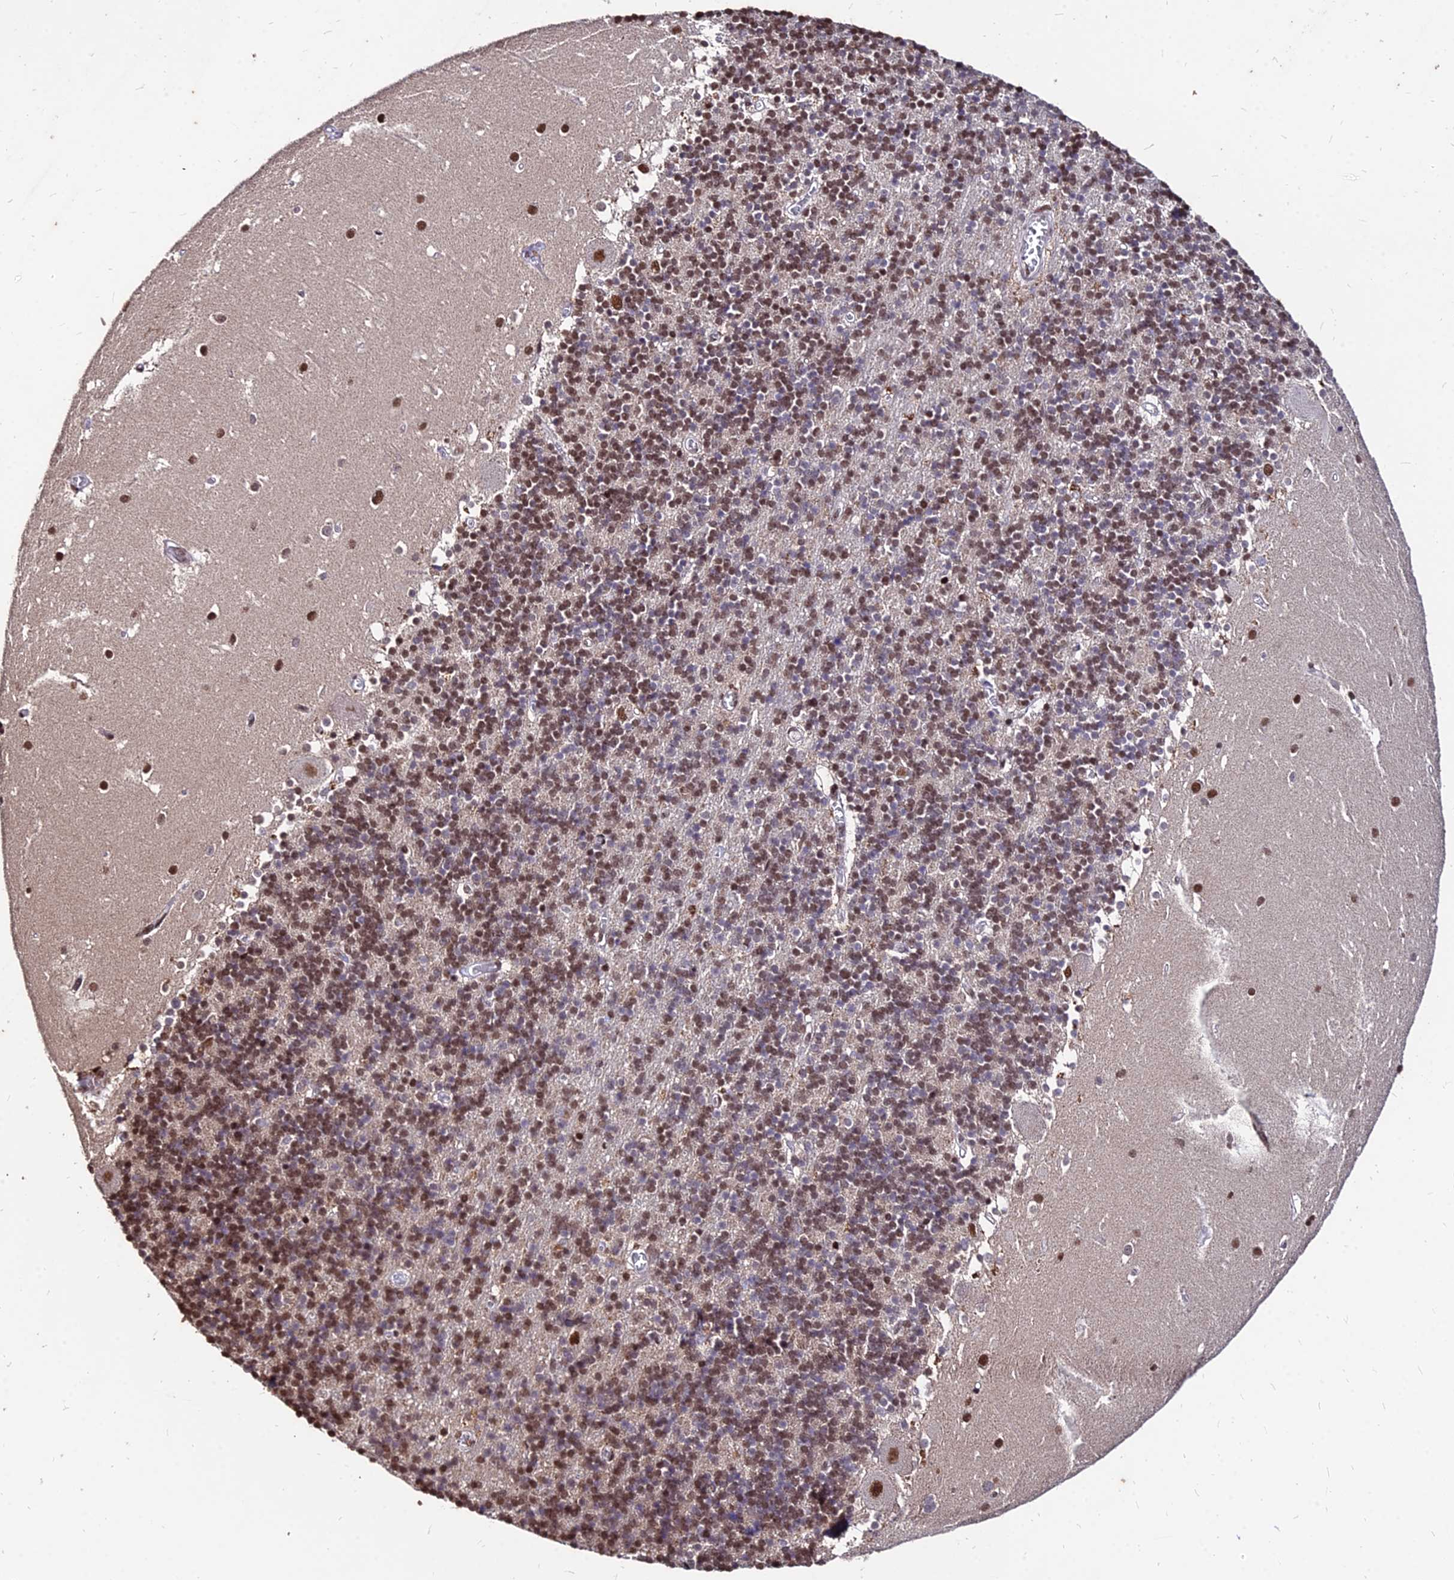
{"staining": {"intensity": "moderate", "quantity": "25%-75%", "location": "nuclear"}, "tissue": "cerebellum", "cell_type": "Cells in granular layer", "image_type": "normal", "snomed": [{"axis": "morphology", "description": "Normal tissue, NOS"}, {"axis": "topography", "description": "Cerebellum"}], "caption": "A brown stain highlights moderate nuclear positivity of a protein in cells in granular layer of normal cerebellum.", "gene": "ZBED4", "patient": {"sex": "male", "age": 54}}